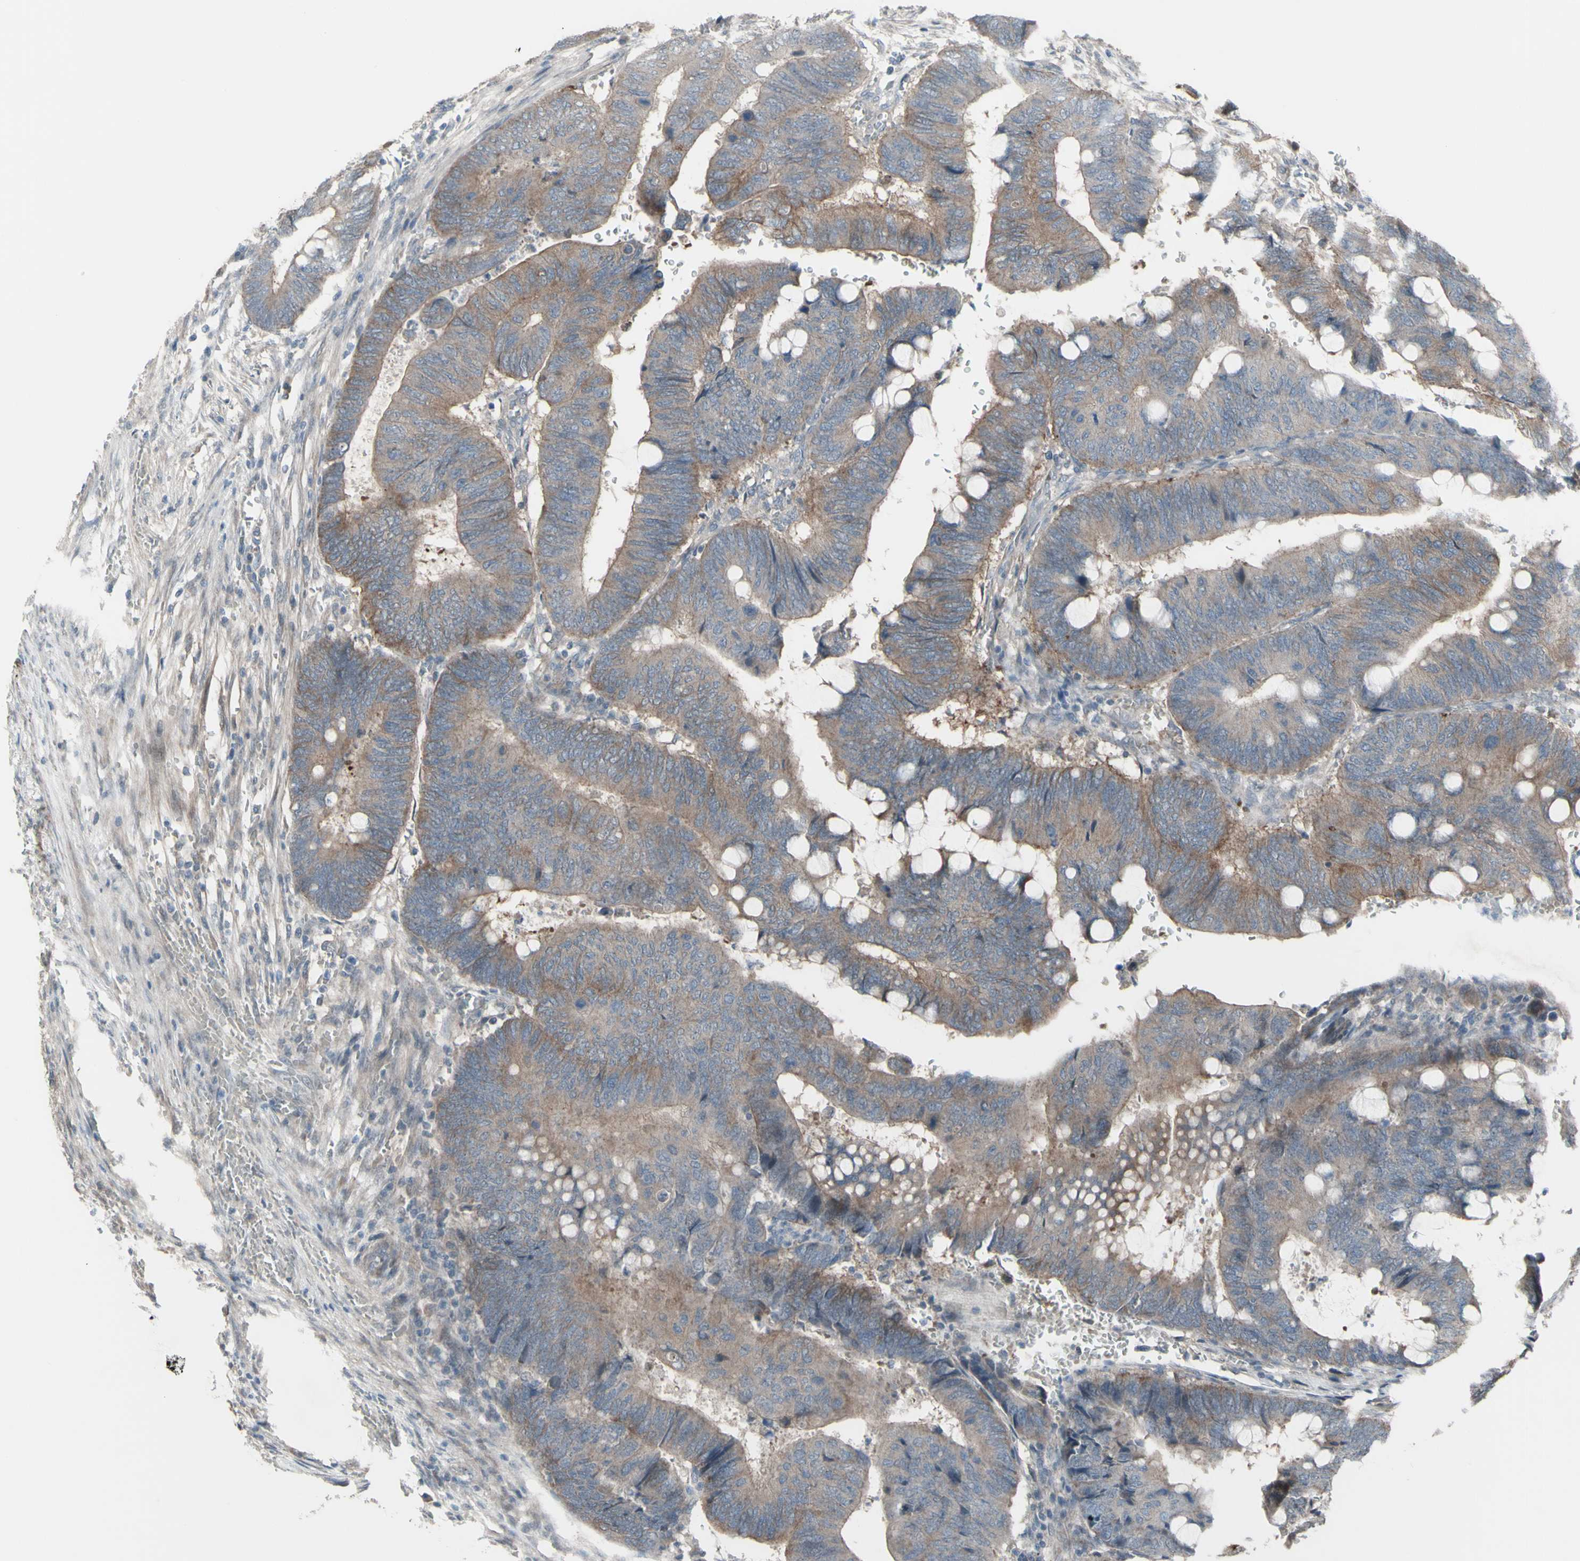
{"staining": {"intensity": "moderate", "quantity": ">75%", "location": "cytoplasmic/membranous"}, "tissue": "colorectal cancer", "cell_type": "Tumor cells", "image_type": "cancer", "snomed": [{"axis": "morphology", "description": "Normal tissue, NOS"}, {"axis": "morphology", "description": "Adenocarcinoma, NOS"}, {"axis": "topography", "description": "Rectum"}, {"axis": "topography", "description": "Peripheral nerve tissue"}], "caption": "Immunohistochemistry image of colorectal adenocarcinoma stained for a protein (brown), which displays medium levels of moderate cytoplasmic/membranous positivity in approximately >75% of tumor cells.", "gene": "GRAMD1B", "patient": {"sex": "male", "age": 92}}